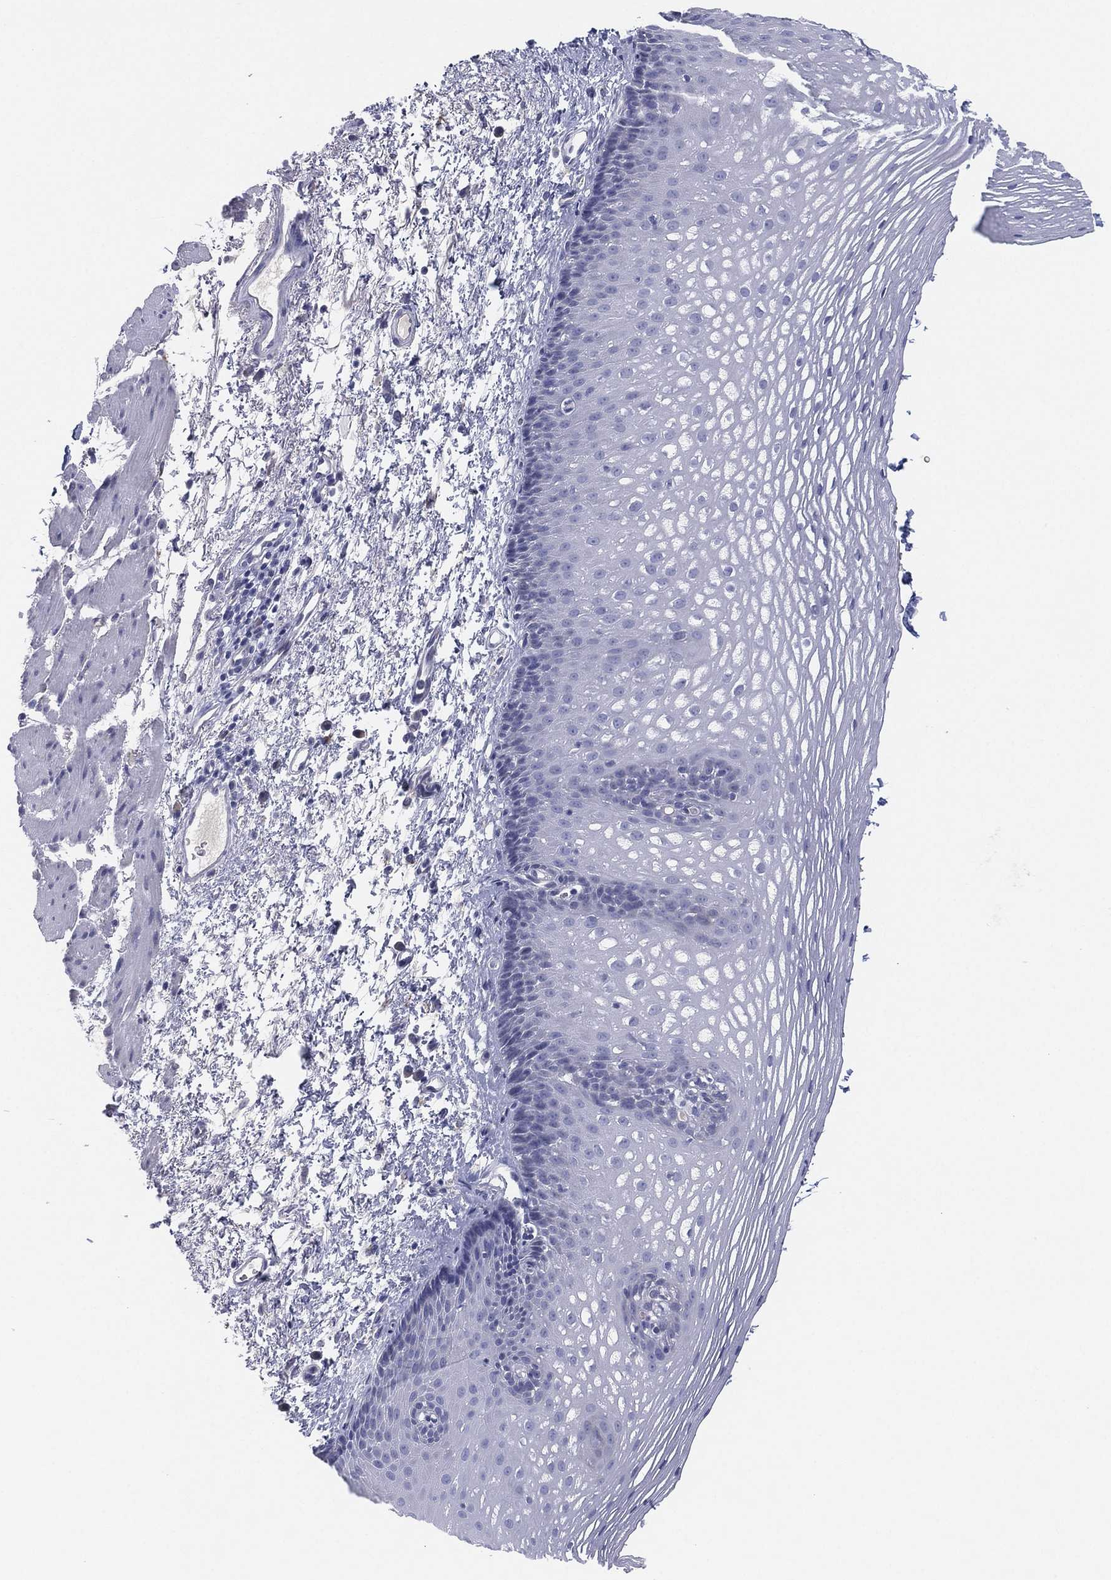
{"staining": {"intensity": "negative", "quantity": "none", "location": "none"}, "tissue": "esophagus", "cell_type": "Squamous epithelial cells", "image_type": "normal", "snomed": [{"axis": "morphology", "description": "Normal tissue, NOS"}, {"axis": "topography", "description": "Esophagus"}], "caption": "DAB (3,3'-diaminobenzidine) immunohistochemical staining of benign human esophagus demonstrates no significant expression in squamous epithelial cells. (DAB immunohistochemistry visualized using brightfield microscopy, high magnification).", "gene": "MLF1", "patient": {"sex": "male", "age": 76}}